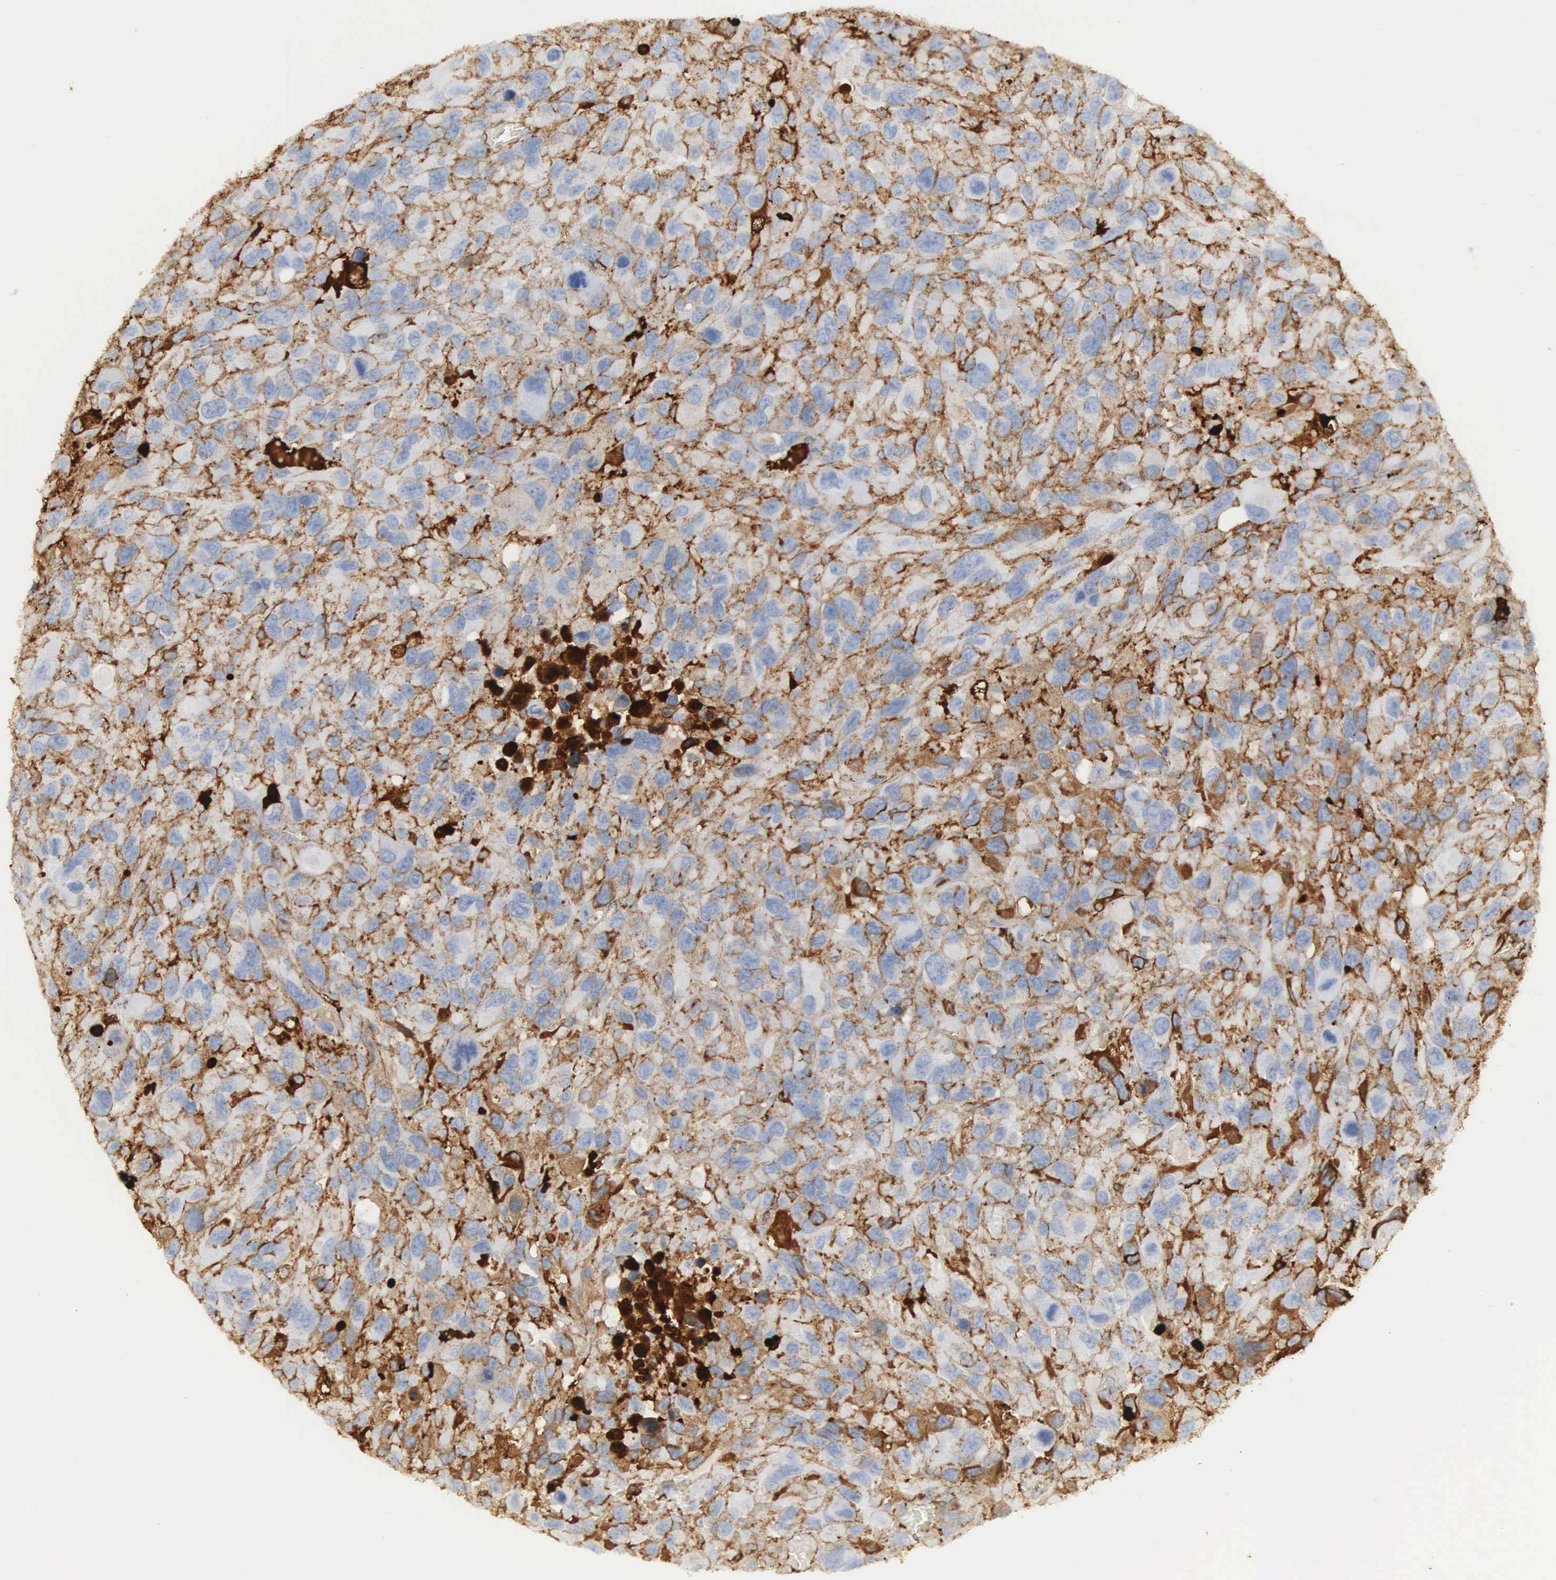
{"staining": {"intensity": "moderate", "quantity": "25%-75%", "location": "cytoplasmic/membranous"}, "tissue": "renal cancer", "cell_type": "Tumor cells", "image_type": "cancer", "snomed": [{"axis": "morphology", "description": "Adenocarcinoma, NOS"}, {"axis": "topography", "description": "Kidney"}], "caption": "High-magnification brightfield microscopy of renal cancer (adenocarcinoma) stained with DAB (brown) and counterstained with hematoxylin (blue). tumor cells exhibit moderate cytoplasmic/membranous positivity is present in about25%-75% of cells. Using DAB (3,3'-diaminobenzidine) (brown) and hematoxylin (blue) stains, captured at high magnification using brightfield microscopy.", "gene": "IGLC3", "patient": {"sex": "male", "age": 79}}